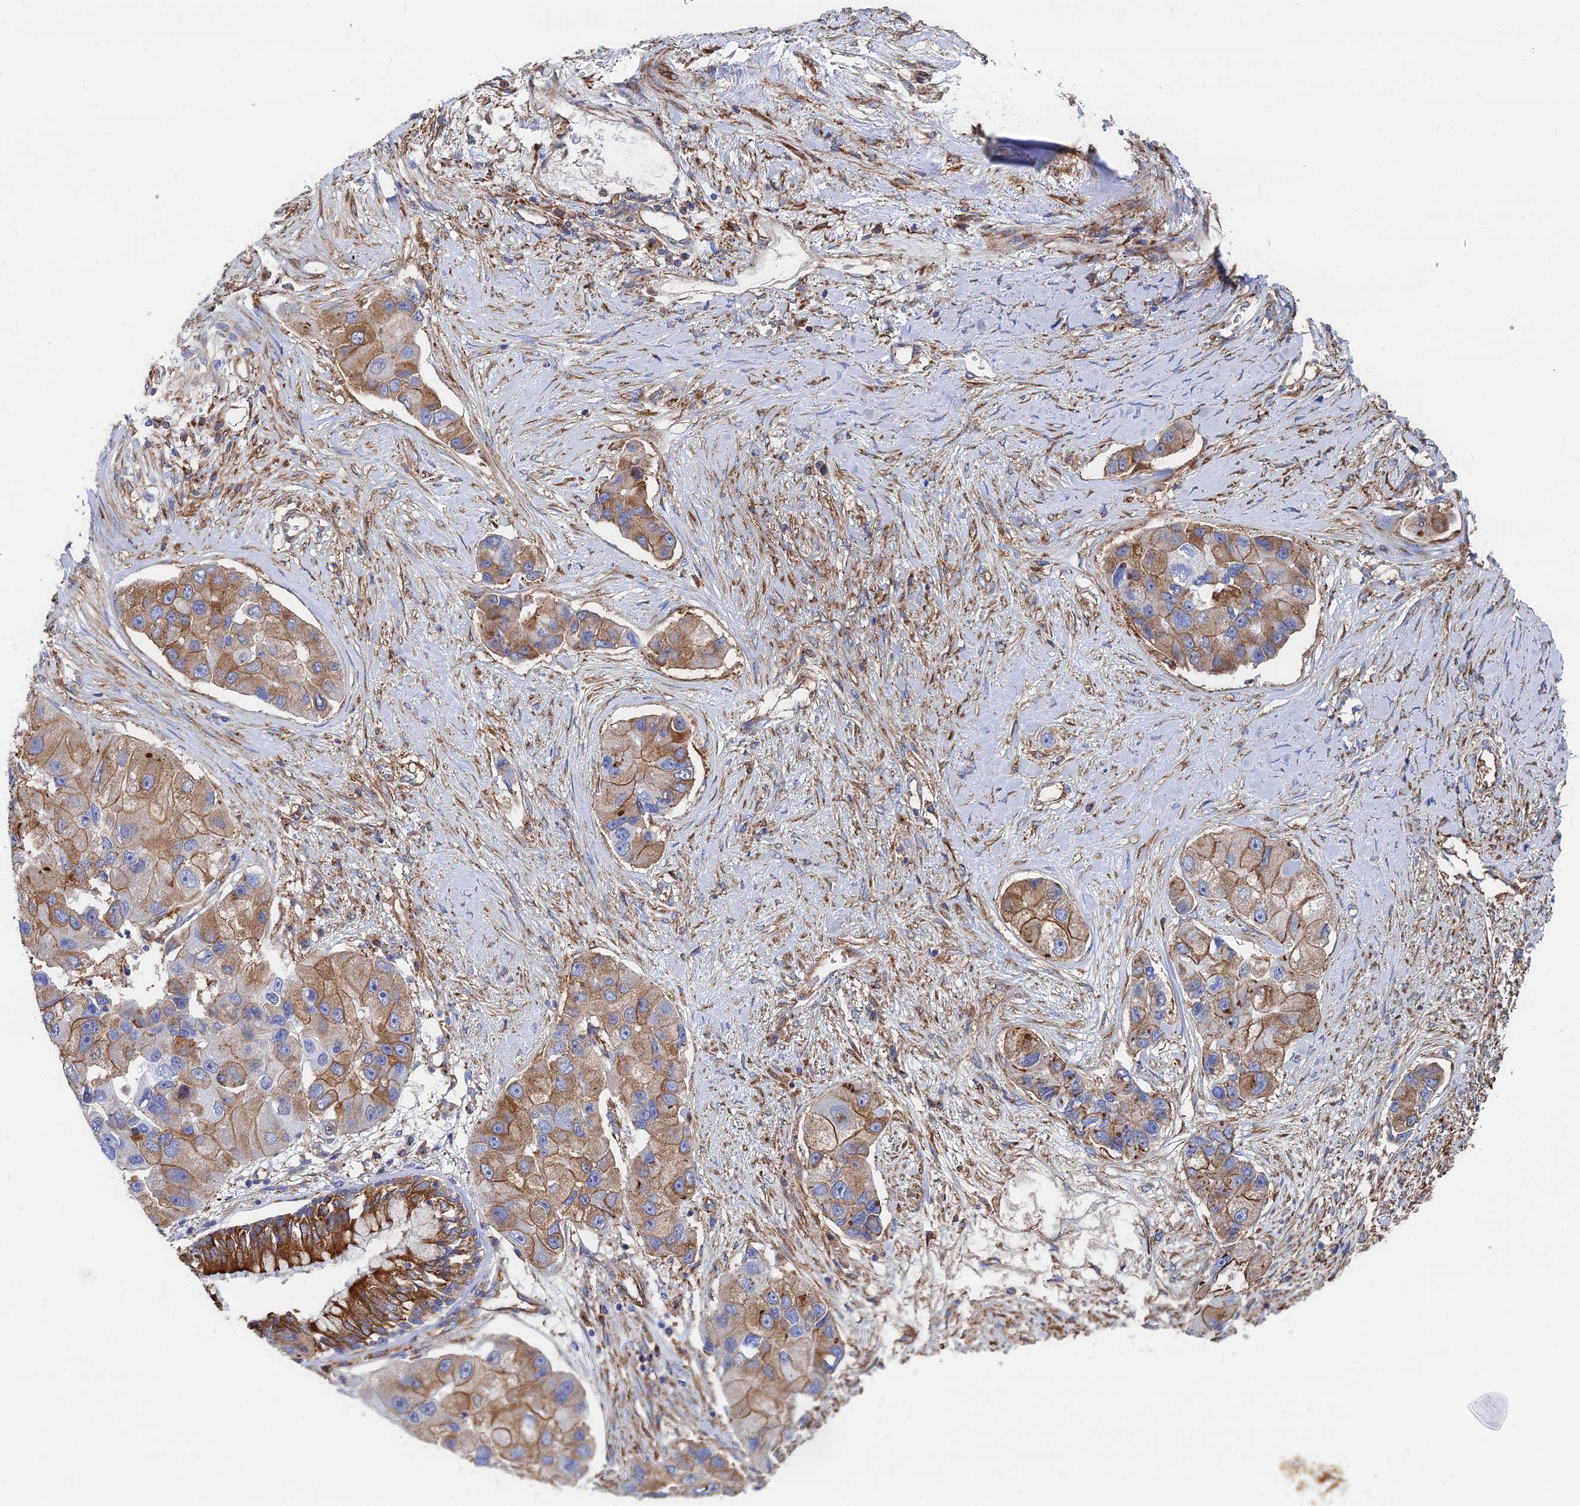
{"staining": {"intensity": "moderate", "quantity": ">75%", "location": "cytoplasmic/membranous"}, "tissue": "lung cancer", "cell_type": "Tumor cells", "image_type": "cancer", "snomed": [{"axis": "morphology", "description": "Adenocarcinoma, NOS"}, {"axis": "topography", "description": "Lung"}], "caption": "High-magnification brightfield microscopy of lung adenocarcinoma stained with DAB (3,3'-diaminobenzidine) (brown) and counterstained with hematoxylin (blue). tumor cells exhibit moderate cytoplasmic/membranous expression is identified in about>75% of cells.", "gene": "GPR42", "patient": {"sex": "female", "age": 54}}